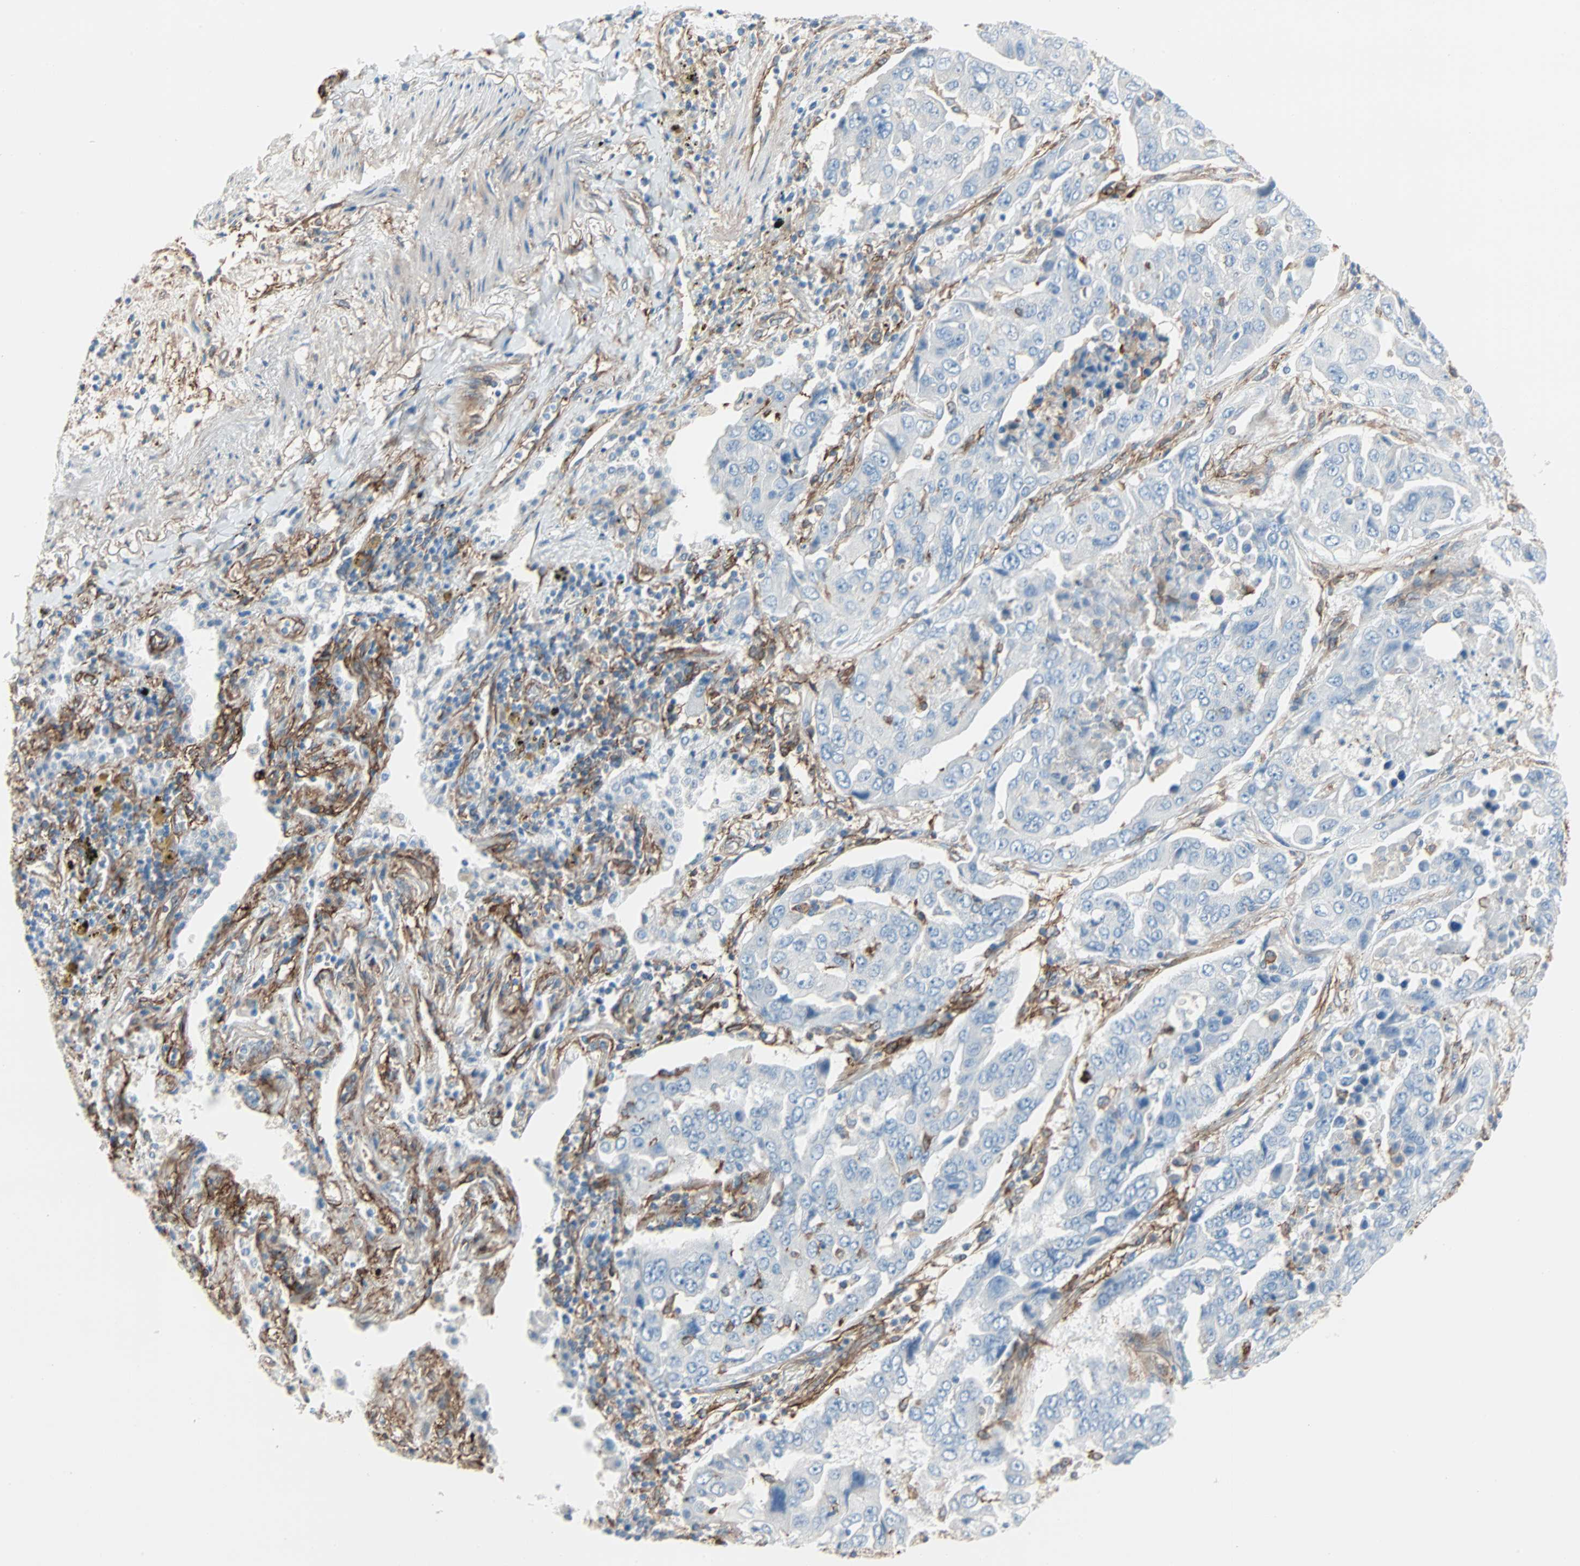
{"staining": {"intensity": "negative", "quantity": "none", "location": "none"}, "tissue": "lung cancer", "cell_type": "Tumor cells", "image_type": "cancer", "snomed": [{"axis": "morphology", "description": "Adenocarcinoma, NOS"}, {"axis": "topography", "description": "Lung"}], "caption": "Immunohistochemical staining of human lung cancer (adenocarcinoma) exhibits no significant expression in tumor cells. (DAB IHC with hematoxylin counter stain).", "gene": "EPB41L2", "patient": {"sex": "female", "age": 65}}